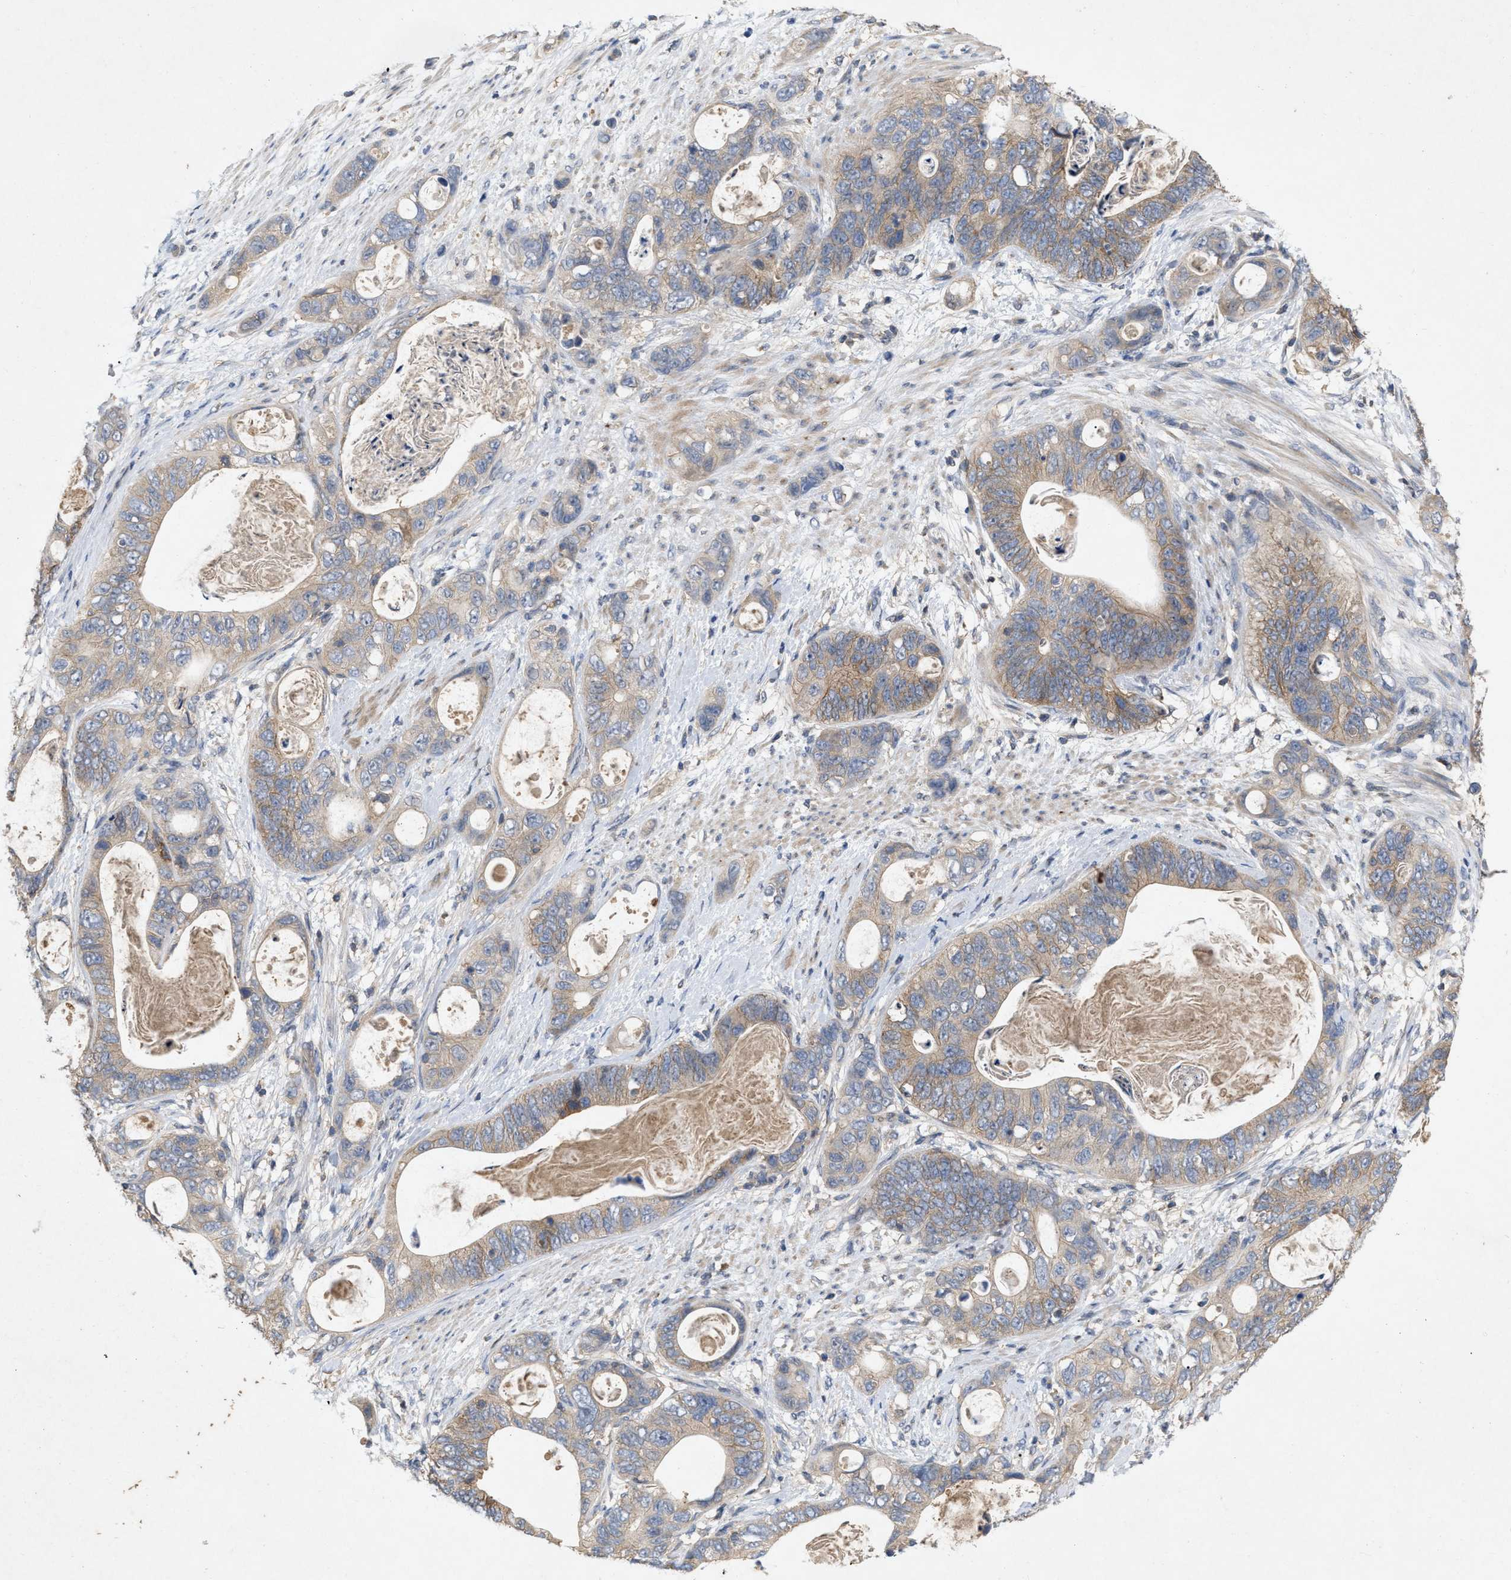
{"staining": {"intensity": "weak", "quantity": "<25%", "location": "cytoplasmic/membranous"}, "tissue": "stomach cancer", "cell_type": "Tumor cells", "image_type": "cancer", "snomed": [{"axis": "morphology", "description": "Normal tissue, NOS"}, {"axis": "morphology", "description": "Adenocarcinoma, NOS"}, {"axis": "topography", "description": "Stomach"}], "caption": "This is a histopathology image of immunohistochemistry staining of stomach cancer (adenocarcinoma), which shows no expression in tumor cells.", "gene": "LPAR2", "patient": {"sex": "female", "age": 89}}